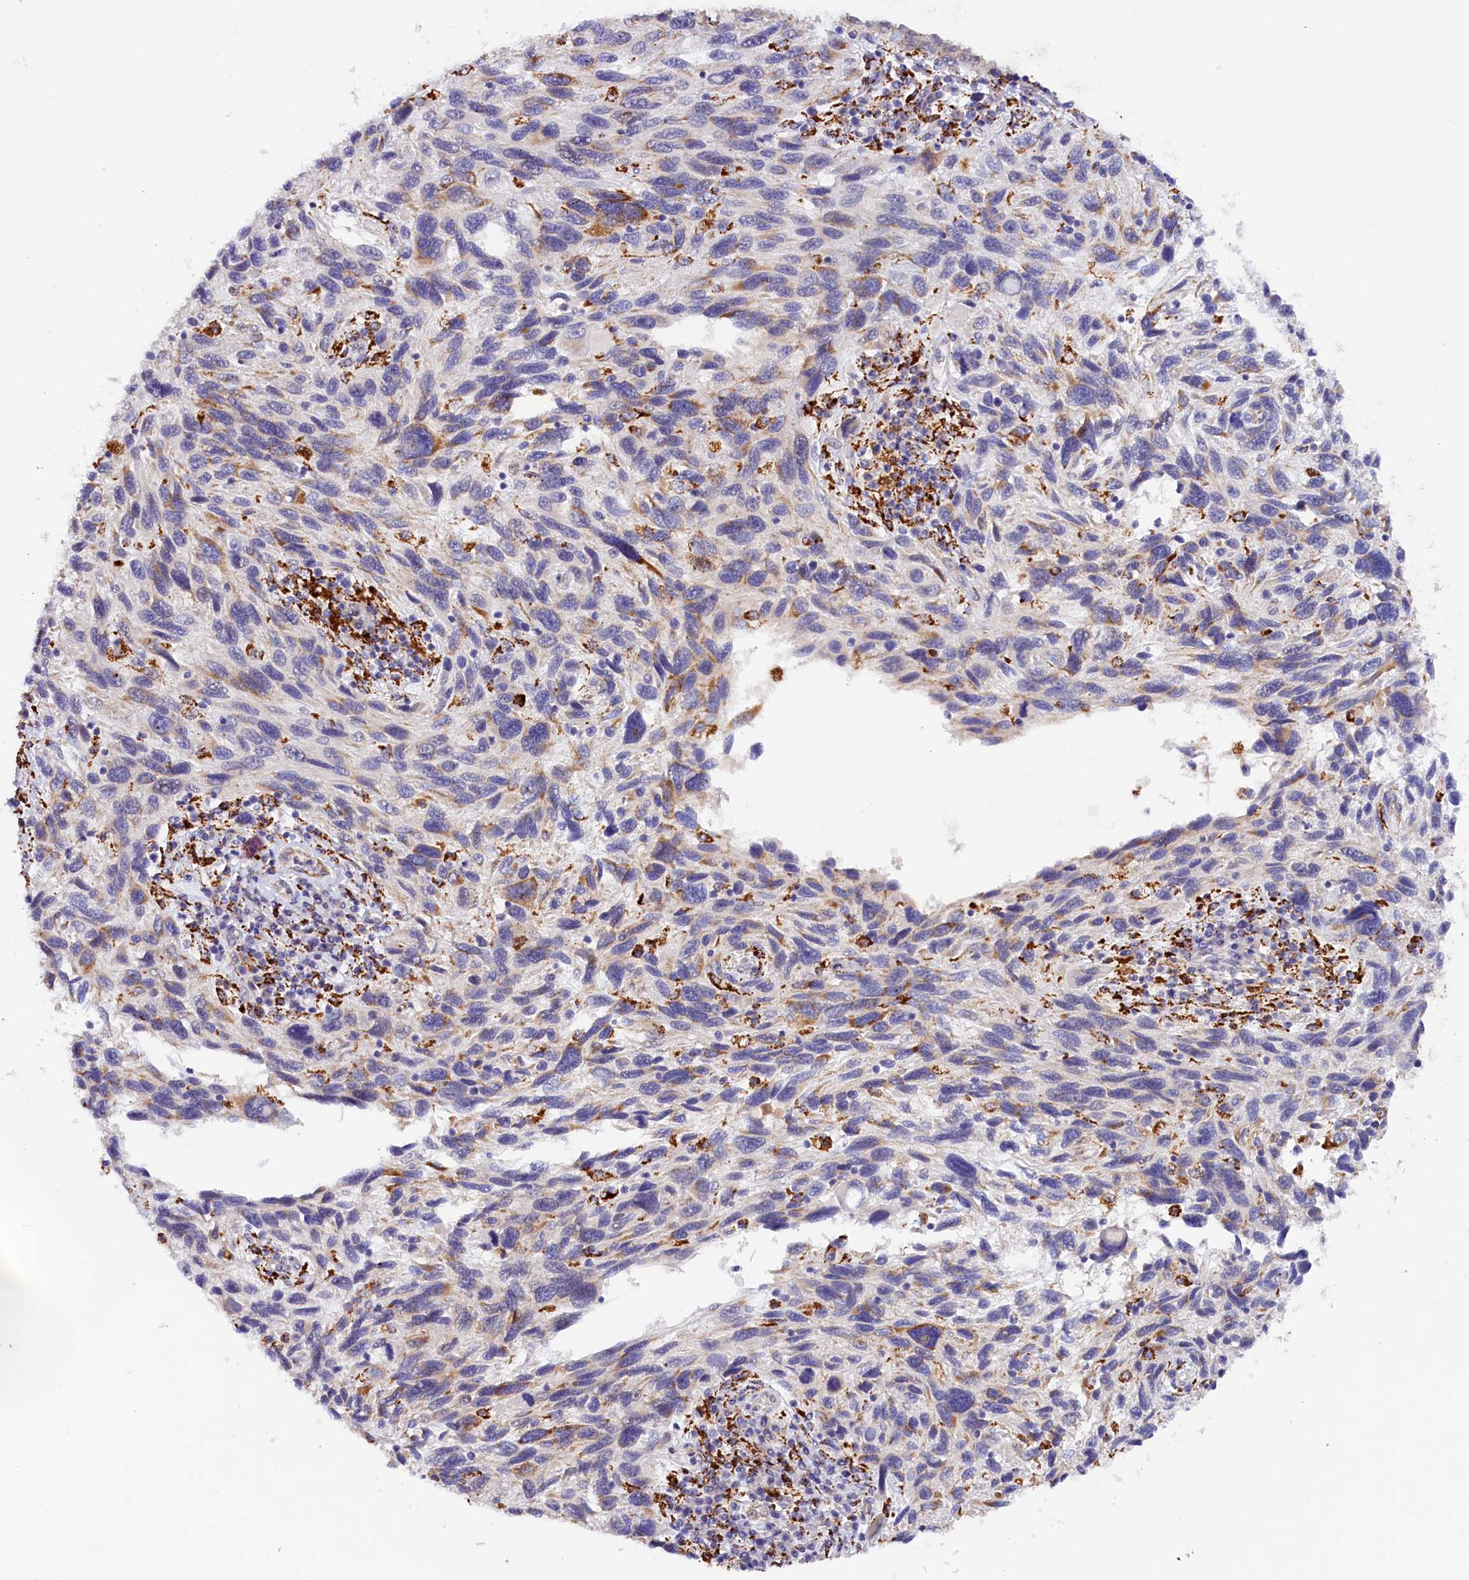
{"staining": {"intensity": "moderate", "quantity": "25%-75%", "location": "cytoplasmic/membranous"}, "tissue": "melanoma", "cell_type": "Tumor cells", "image_type": "cancer", "snomed": [{"axis": "morphology", "description": "Malignant melanoma, NOS"}, {"axis": "topography", "description": "Skin"}], "caption": "Brown immunohistochemical staining in human malignant melanoma exhibits moderate cytoplasmic/membranous staining in approximately 25%-75% of tumor cells.", "gene": "AKTIP", "patient": {"sex": "male", "age": 53}}